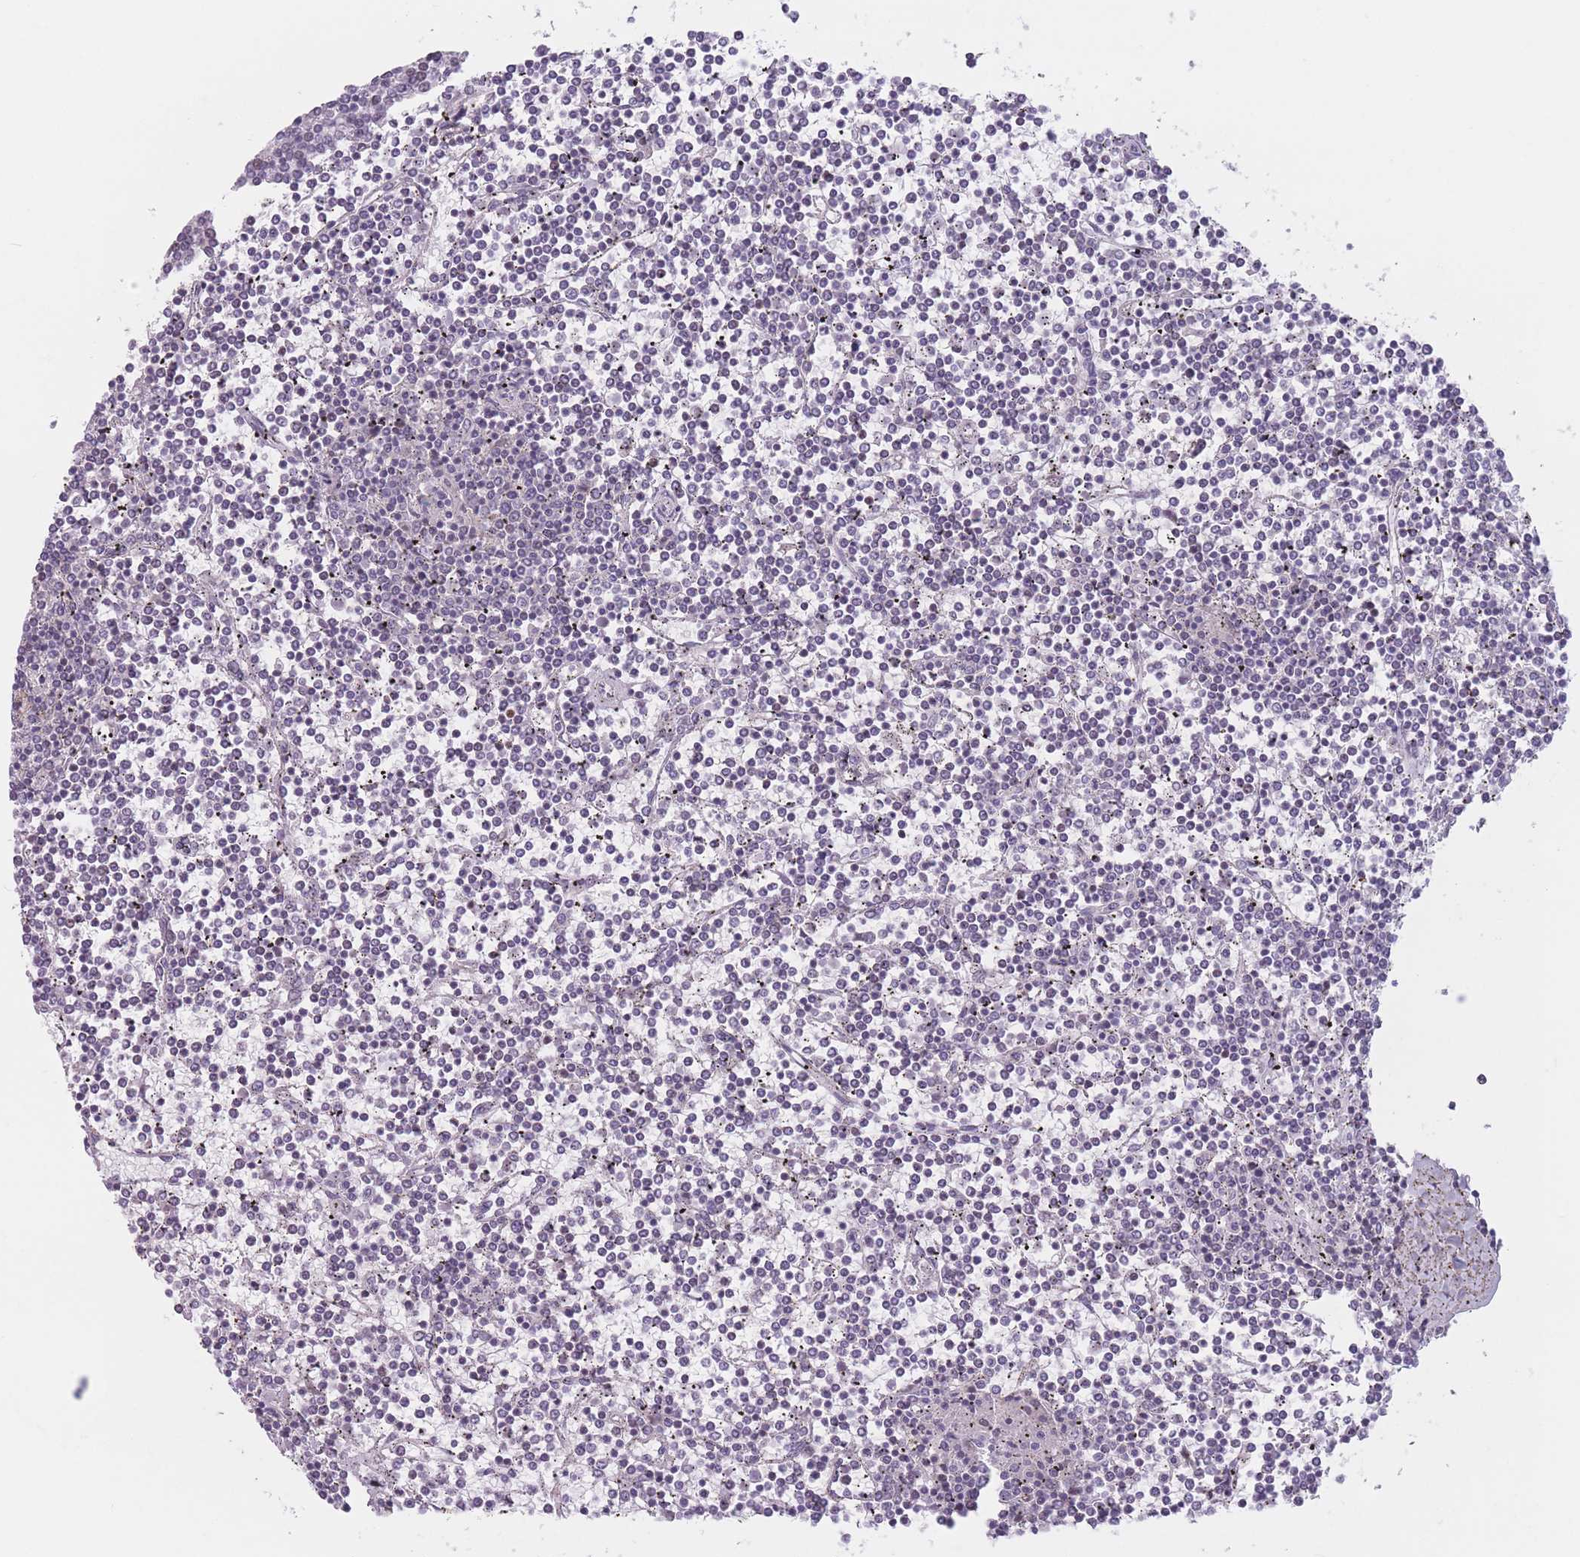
{"staining": {"intensity": "negative", "quantity": "none", "location": "none"}, "tissue": "lymphoma", "cell_type": "Tumor cells", "image_type": "cancer", "snomed": [{"axis": "morphology", "description": "Malignant lymphoma, non-Hodgkin's type, Low grade"}, {"axis": "topography", "description": "Spleen"}], "caption": "Malignant lymphoma, non-Hodgkin's type (low-grade) was stained to show a protein in brown. There is no significant expression in tumor cells.", "gene": "ZNF439", "patient": {"sex": "female", "age": 19}}